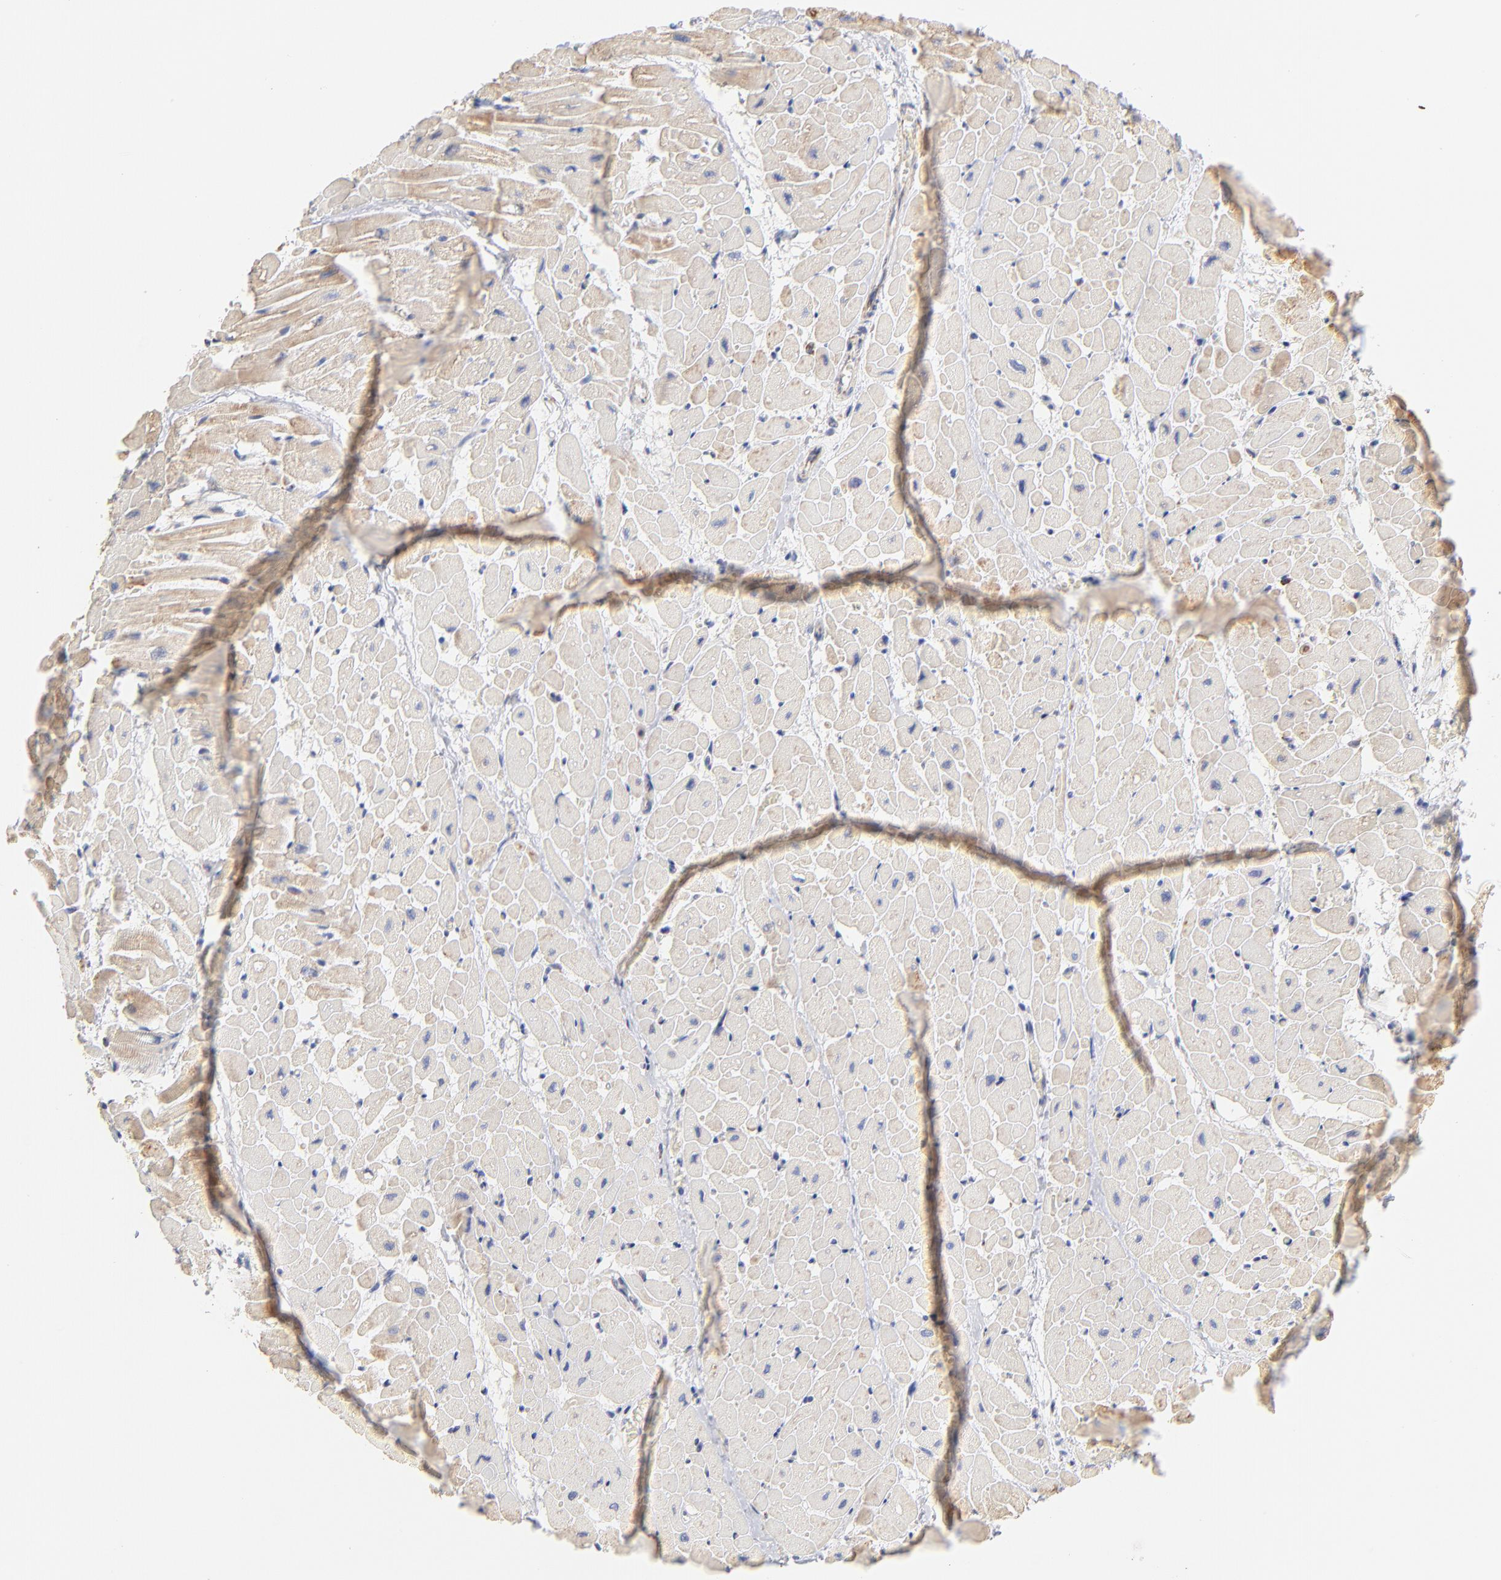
{"staining": {"intensity": "moderate", "quantity": ">75%", "location": "cytoplasmic/membranous"}, "tissue": "heart muscle", "cell_type": "Cardiomyocytes", "image_type": "normal", "snomed": [{"axis": "morphology", "description": "Normal tissue, NOS"}, {"axis": "topography", "description": "Heart"}], "caption": "Protein staining of unremarkable heart muscle shows moderate cytoplasmic/membranous positivity in approximately >75% of cardiomyocytes. Using DAB (brown) and hematoxylin (blue) stains, captured at high magnification using brightfield microscopy.", "gene": "MRPL58", "patient": {"sex": "male", "age": 45}}